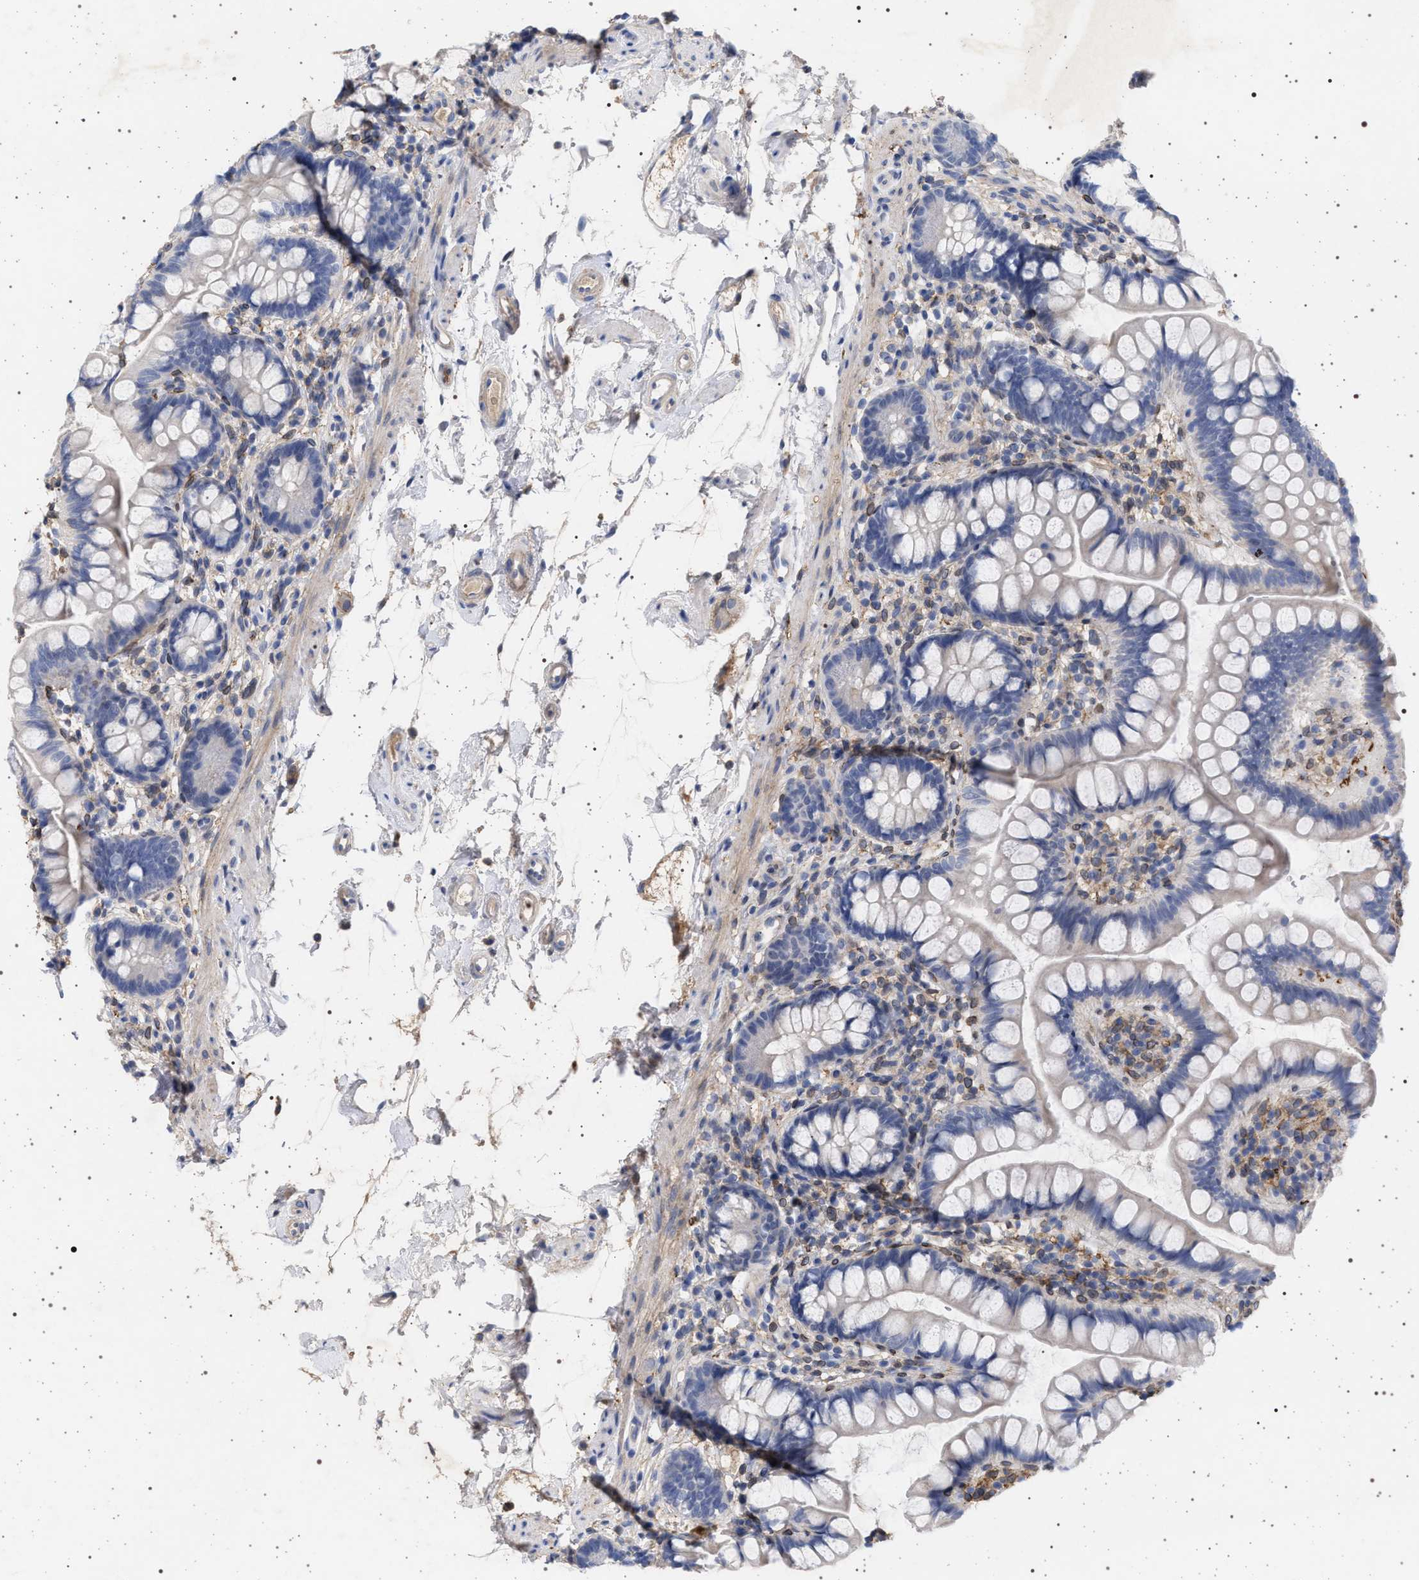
{"staining": {"intensity": "negative", "quantity": "none", "location": "none"}, "tissue": "small intestine", "cell_type": "Glandular cells", "image_type": "normal", "snomed": [{"axis": "morphology", "description": "Normal tissue, NOS"}, {"axis": "topography", "description": "Small intestine"}], "caption": "Micrograph shows no significant protein staining in glandular cells of normal small intestine.", "gene": "PLG", "patient": {"sex": "female", "age": 84}}